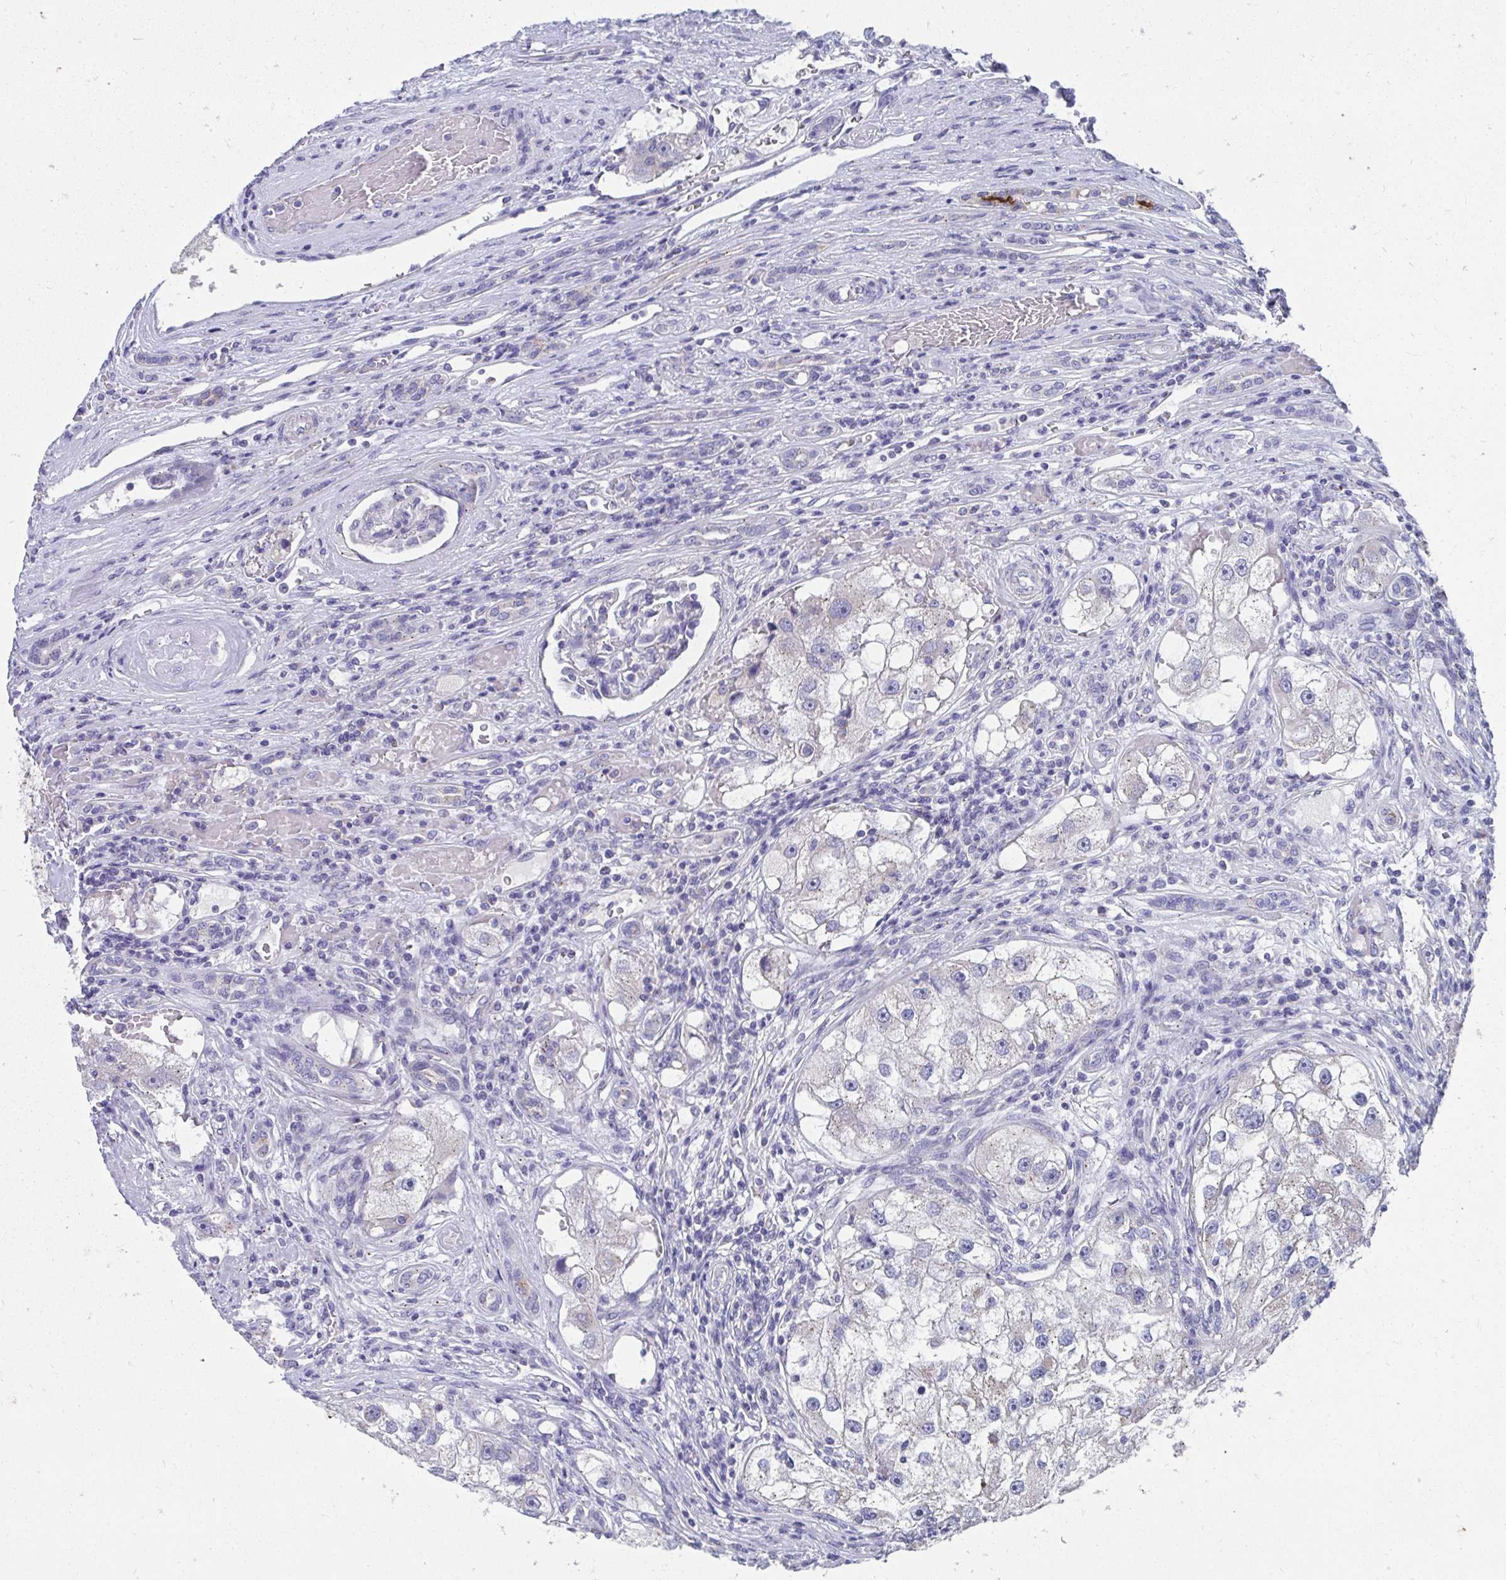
{"staining": {"intensity": "negative", "quantity": "none", "location": "none"}, "tissue": "renal cancer", "cell_type": "Tumor cells", "image_type": "cancer", "snomed": [{"axis": "morphology", "description": "Adenocarcinoma, NOS"}, {"axis": "topography", "description": "Kidney"}], "caption": "The photomicrograph exhibits no staining of tumor cells in renal cancer.", "gene": "TMPRSS2", "patient": {"sex": "male", "age": 63}}